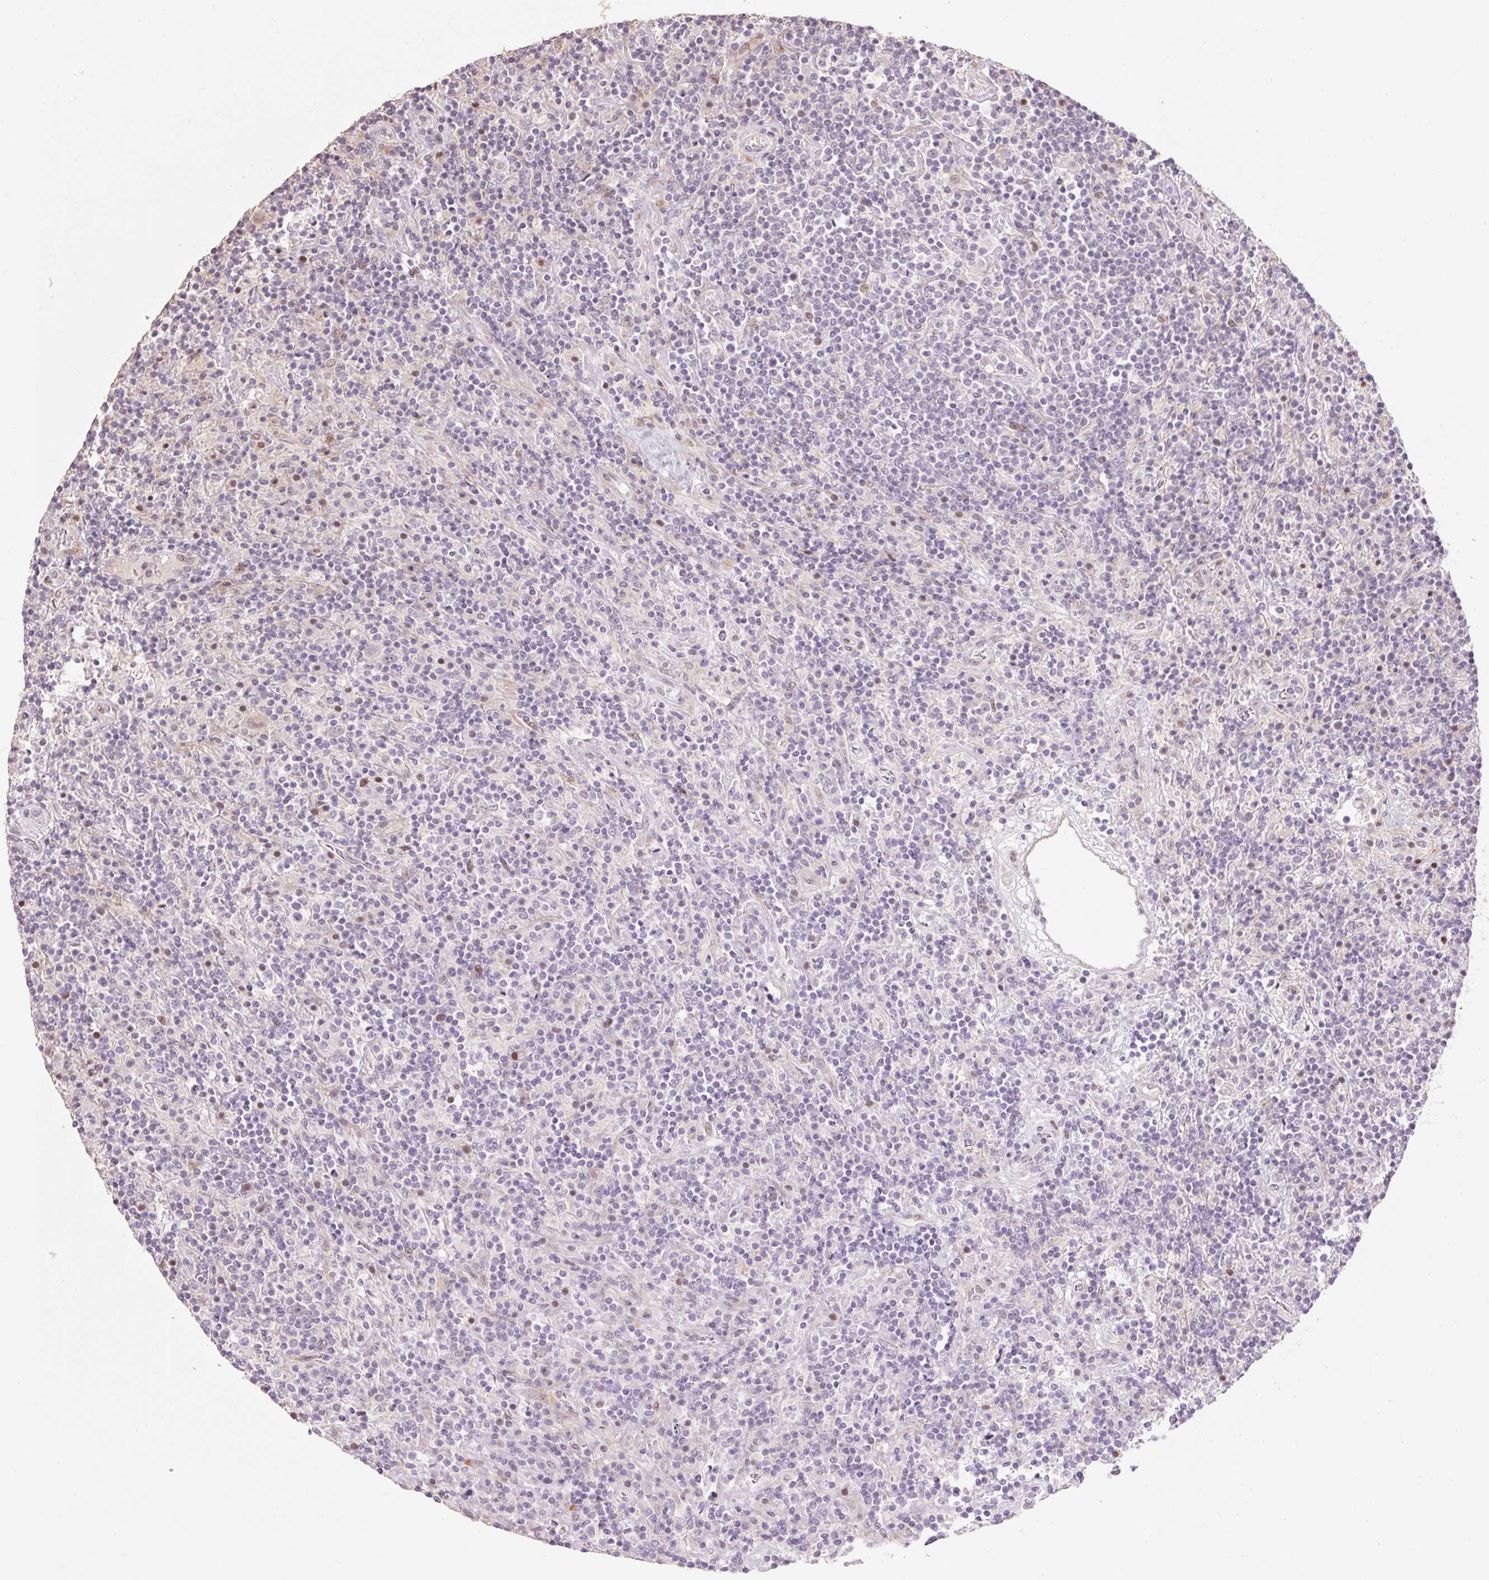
{"staining": {"intensity": "negative", "quantity": "none", "location": "none"}, "tissue": "lymphoma", "cell_type": "Tumor cells", "image_type": "cancer", "snomed": [{"axis": "morphology", "description": "Hodgkin's disease, NOS"}, {"axis": "topography", "description": "Lymph node"}], "caption": "IHC histopathology image of human Hodgkin's disease stained for a protein (brown), which displays no positivity in tumor cells. (DAB immunohistochemistry with hematoxylin counter stain).", "gene": "ZNF552", "patient": {"sex": "male", "age": 70}}